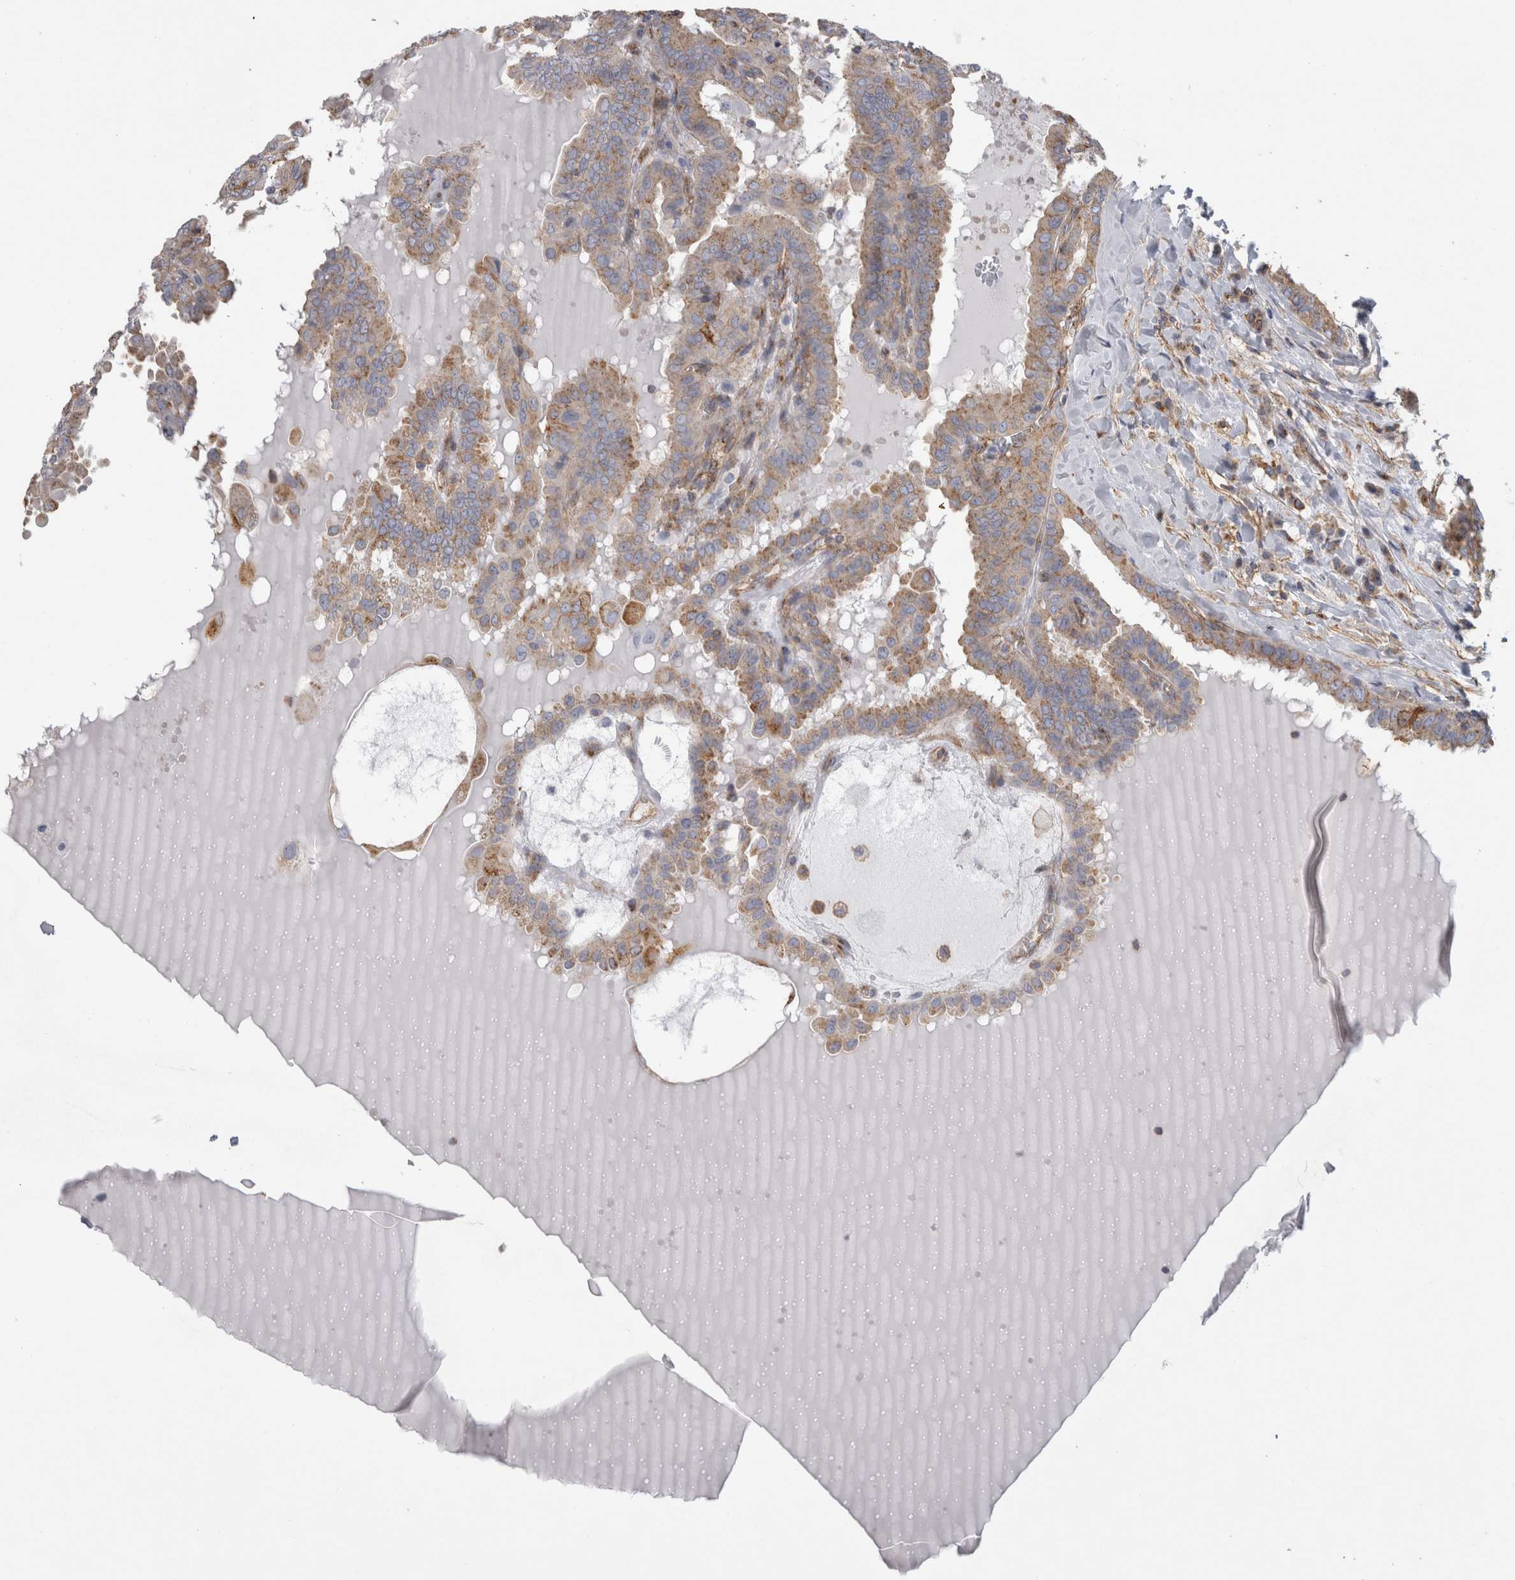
{"staining": {"intensity": "moderate", "quantity": "25%-75%", "location": "cytoplasmic/membranous"}, "tissue": "thyroid cancer", "cell_type": "Tumor cells", "image_type": "cancer", "snomed": [{"axis": "morphology", "description": "Papillary adenocarcinoma, NOS"}, {"axis": "topography", "description": "Thyroid gland"}], "caption": "The micrograph demonstrates a brown stain indicating the presence of a protein in the cytoplasmic/membranous of tumor cells in thyroid cancer (papillary adenocarcinoma). The protein of interest is shown in brown color, while the nuclei are stained blue.", "gene": "ATXN3", "patient": {"sex": "male", "age": 33}}